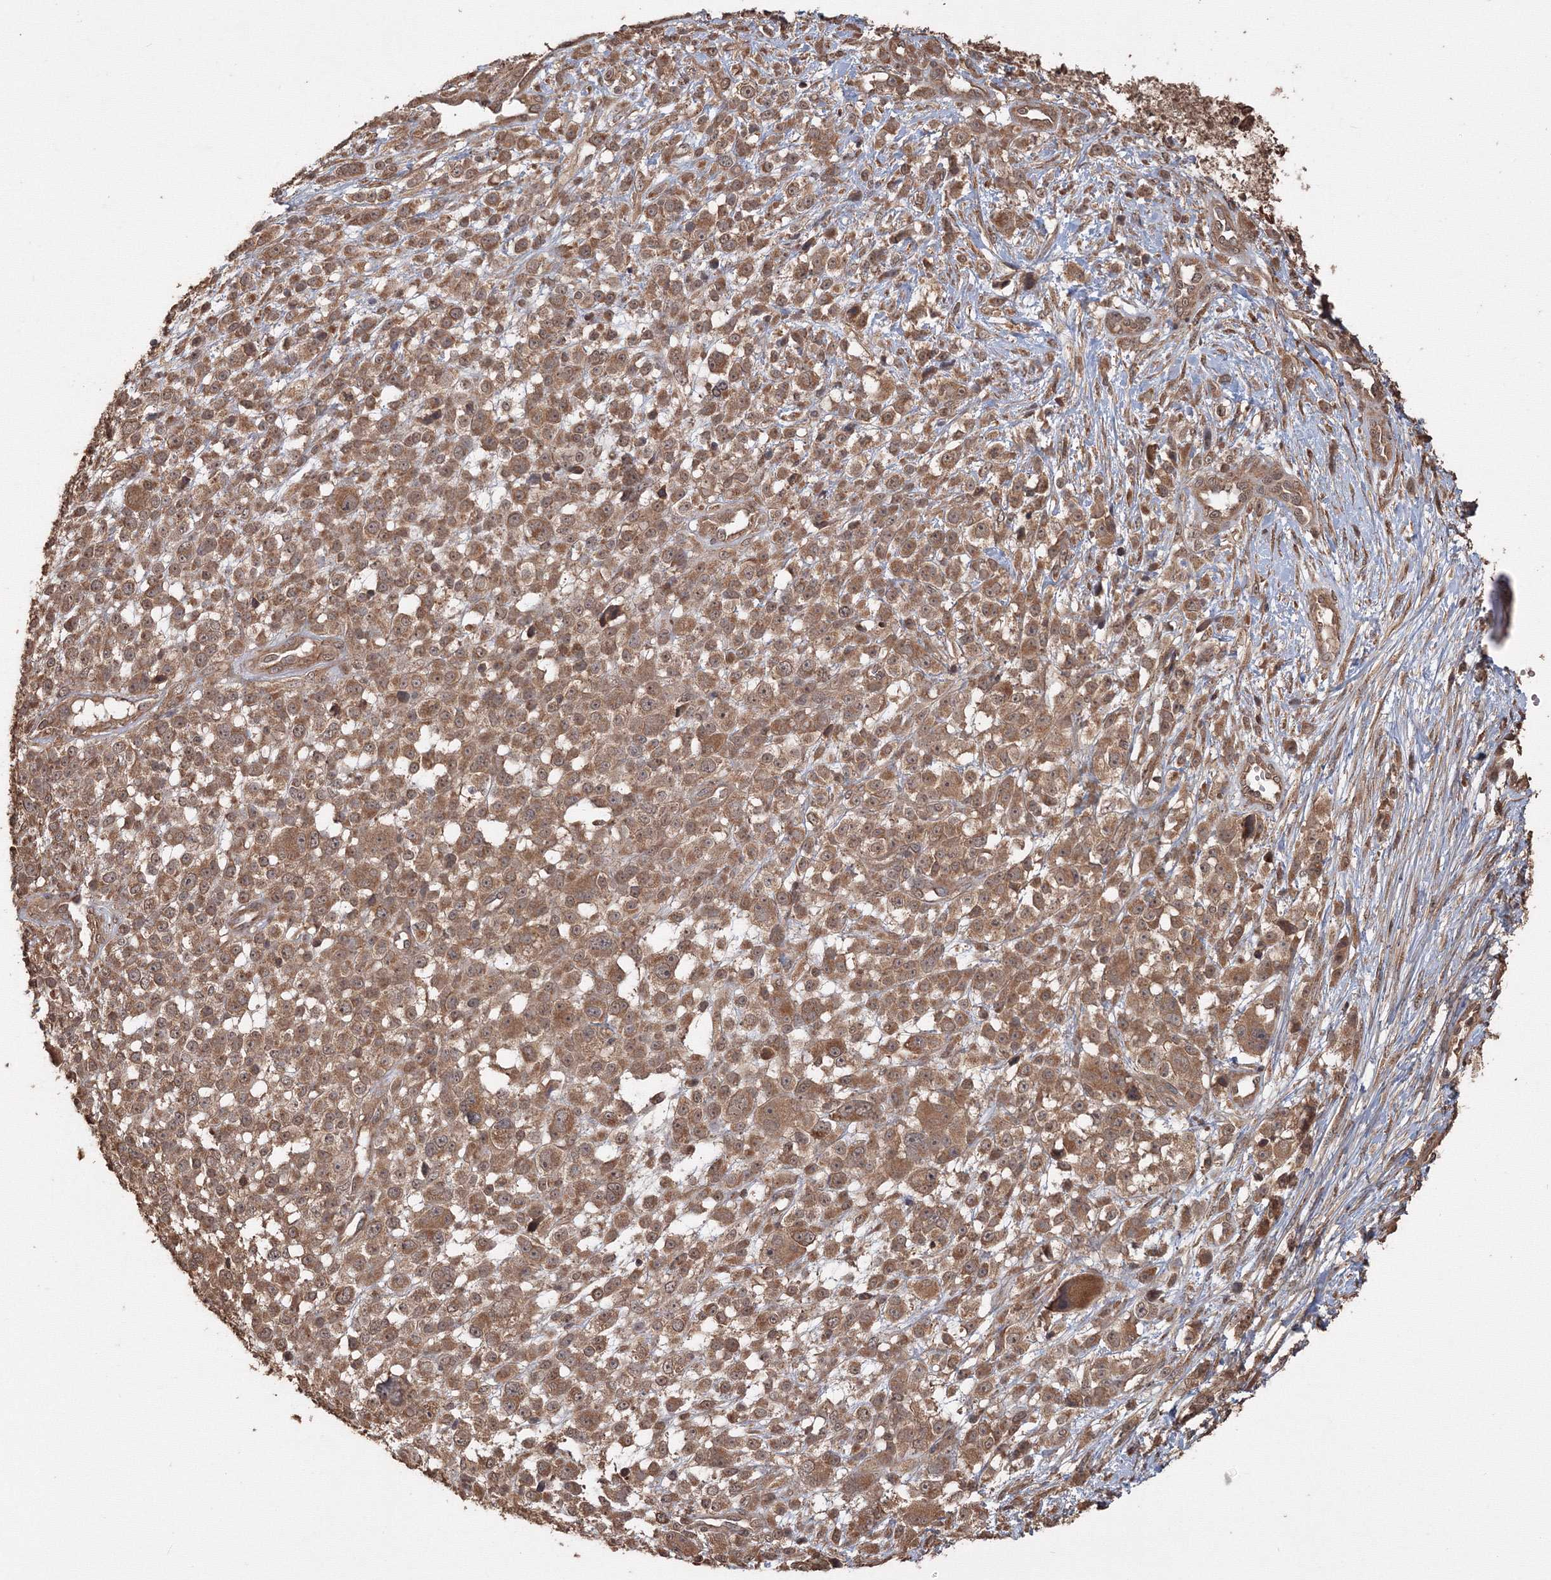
{"staining": {"intensity": "moderate", "quantity": ">75%", "location": "cytoplasmic/membranous"}, "tissue": "melanoma", "cell_type": "Tumor cells", "image_type": "cancer", "snomed": [{"axis": "morphology", "description": "Malignant melanoma, NOS"}, {"axis": "topography", "description": "Skin"}], "caption": "Moderate cytoplasmic/membranous protein positivity is identified in approximately >75% of tumor cells in malignant melanoma.", "gene": "CCDC122", "patient": {"sex": "female", "age": 55}}